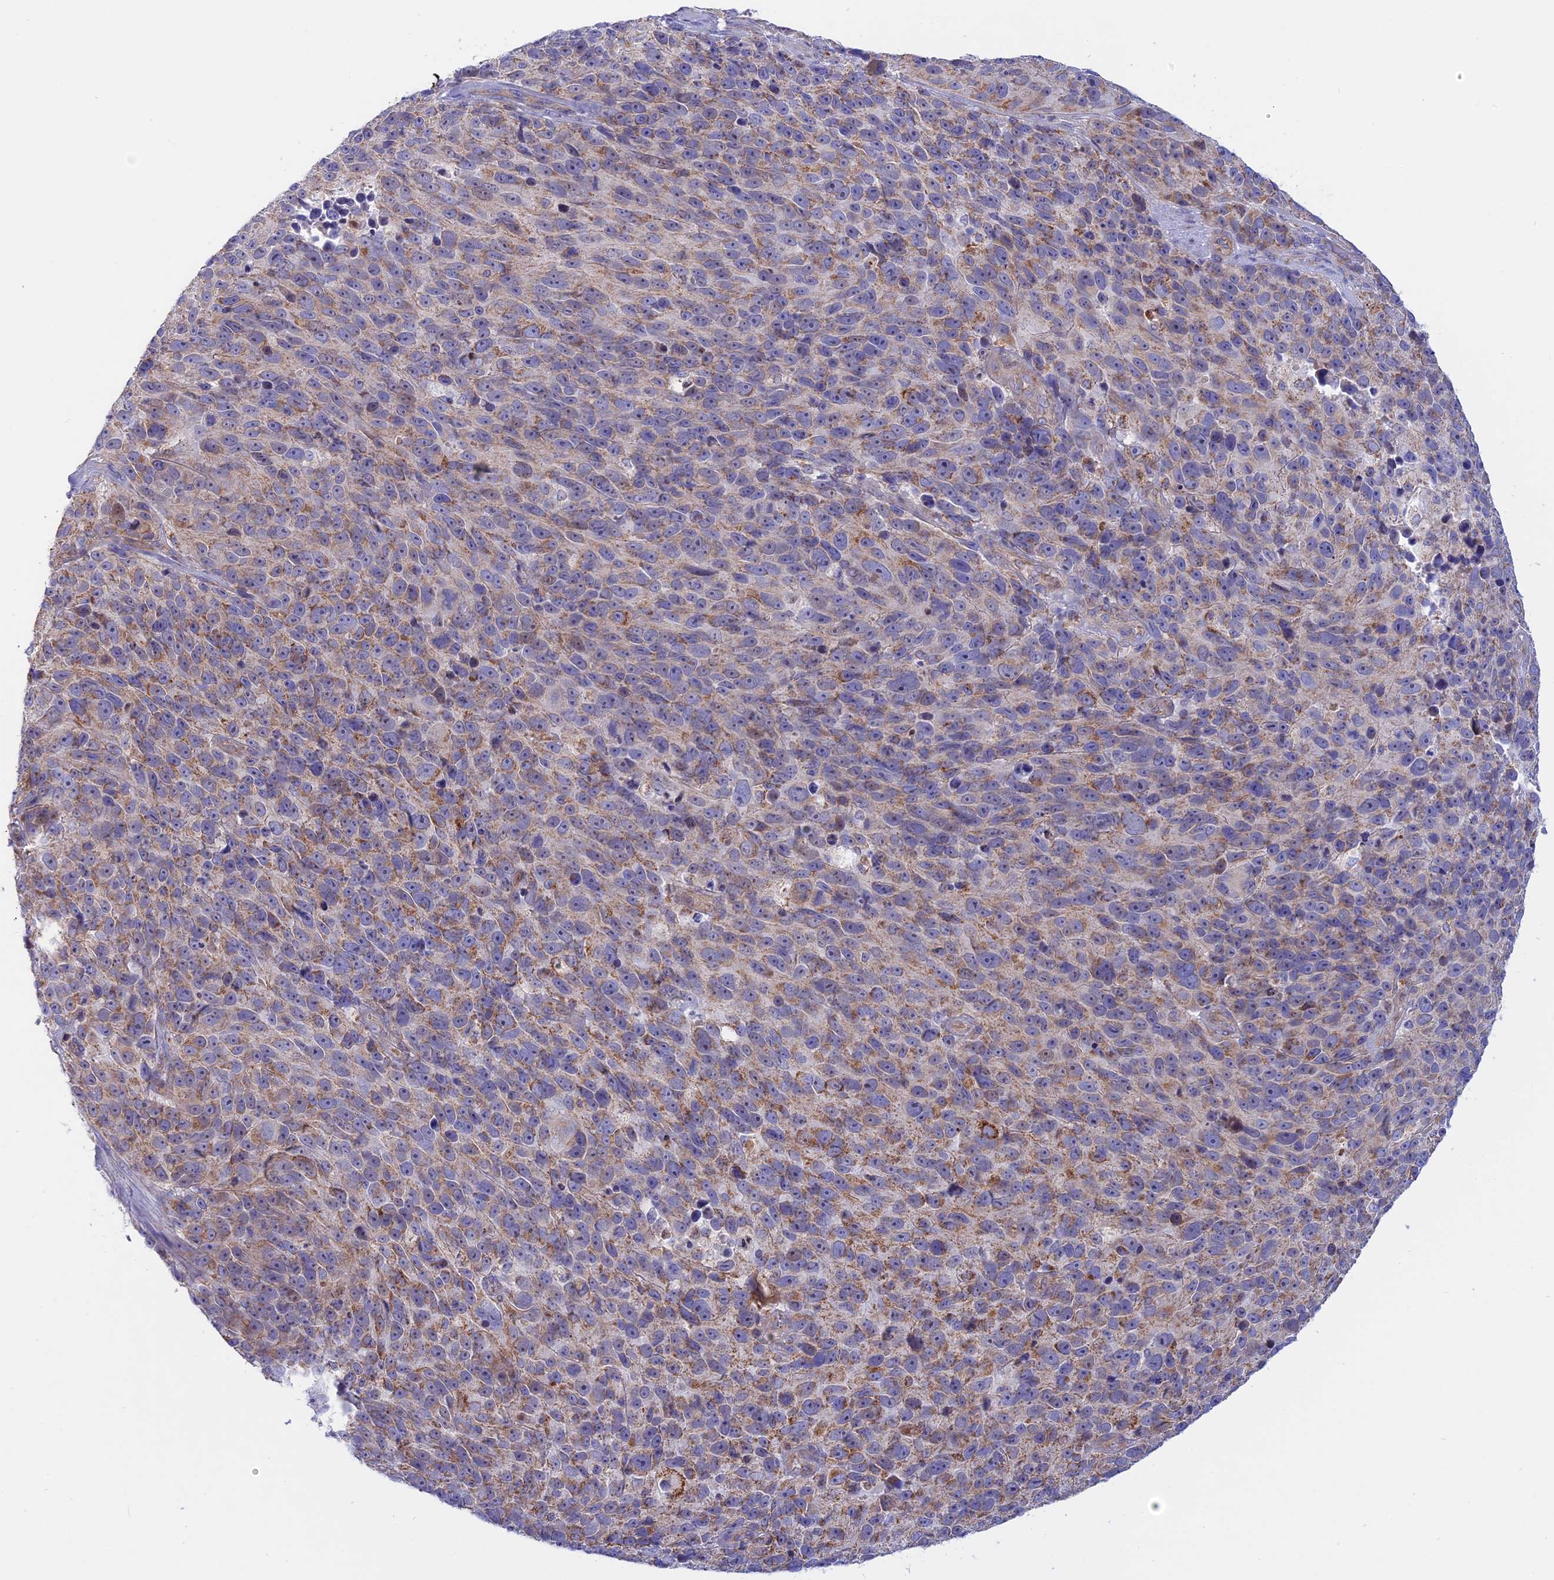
{"staining": {"intensity": "moderate", "quantity": "25%-75%", "location": "cytoplasmic/membranous"}, "tissue": "melanoma", "cell_type": "Tumor cells", "image_type": "cancer", "snomed": [{"axis": "morphology", "description": "Malignant melanoma, NOS"}, {"axis": "topography", "description": "Skin"}], "caption": "Malignant melanoma was stained to show a protein in brown. There is medium levels of moderate cytoplasmic/membranous expression in approximately 25%-75% of tumor cells.", "gene": "GCDH", "patient": {"sex": "male", "age": 84}}